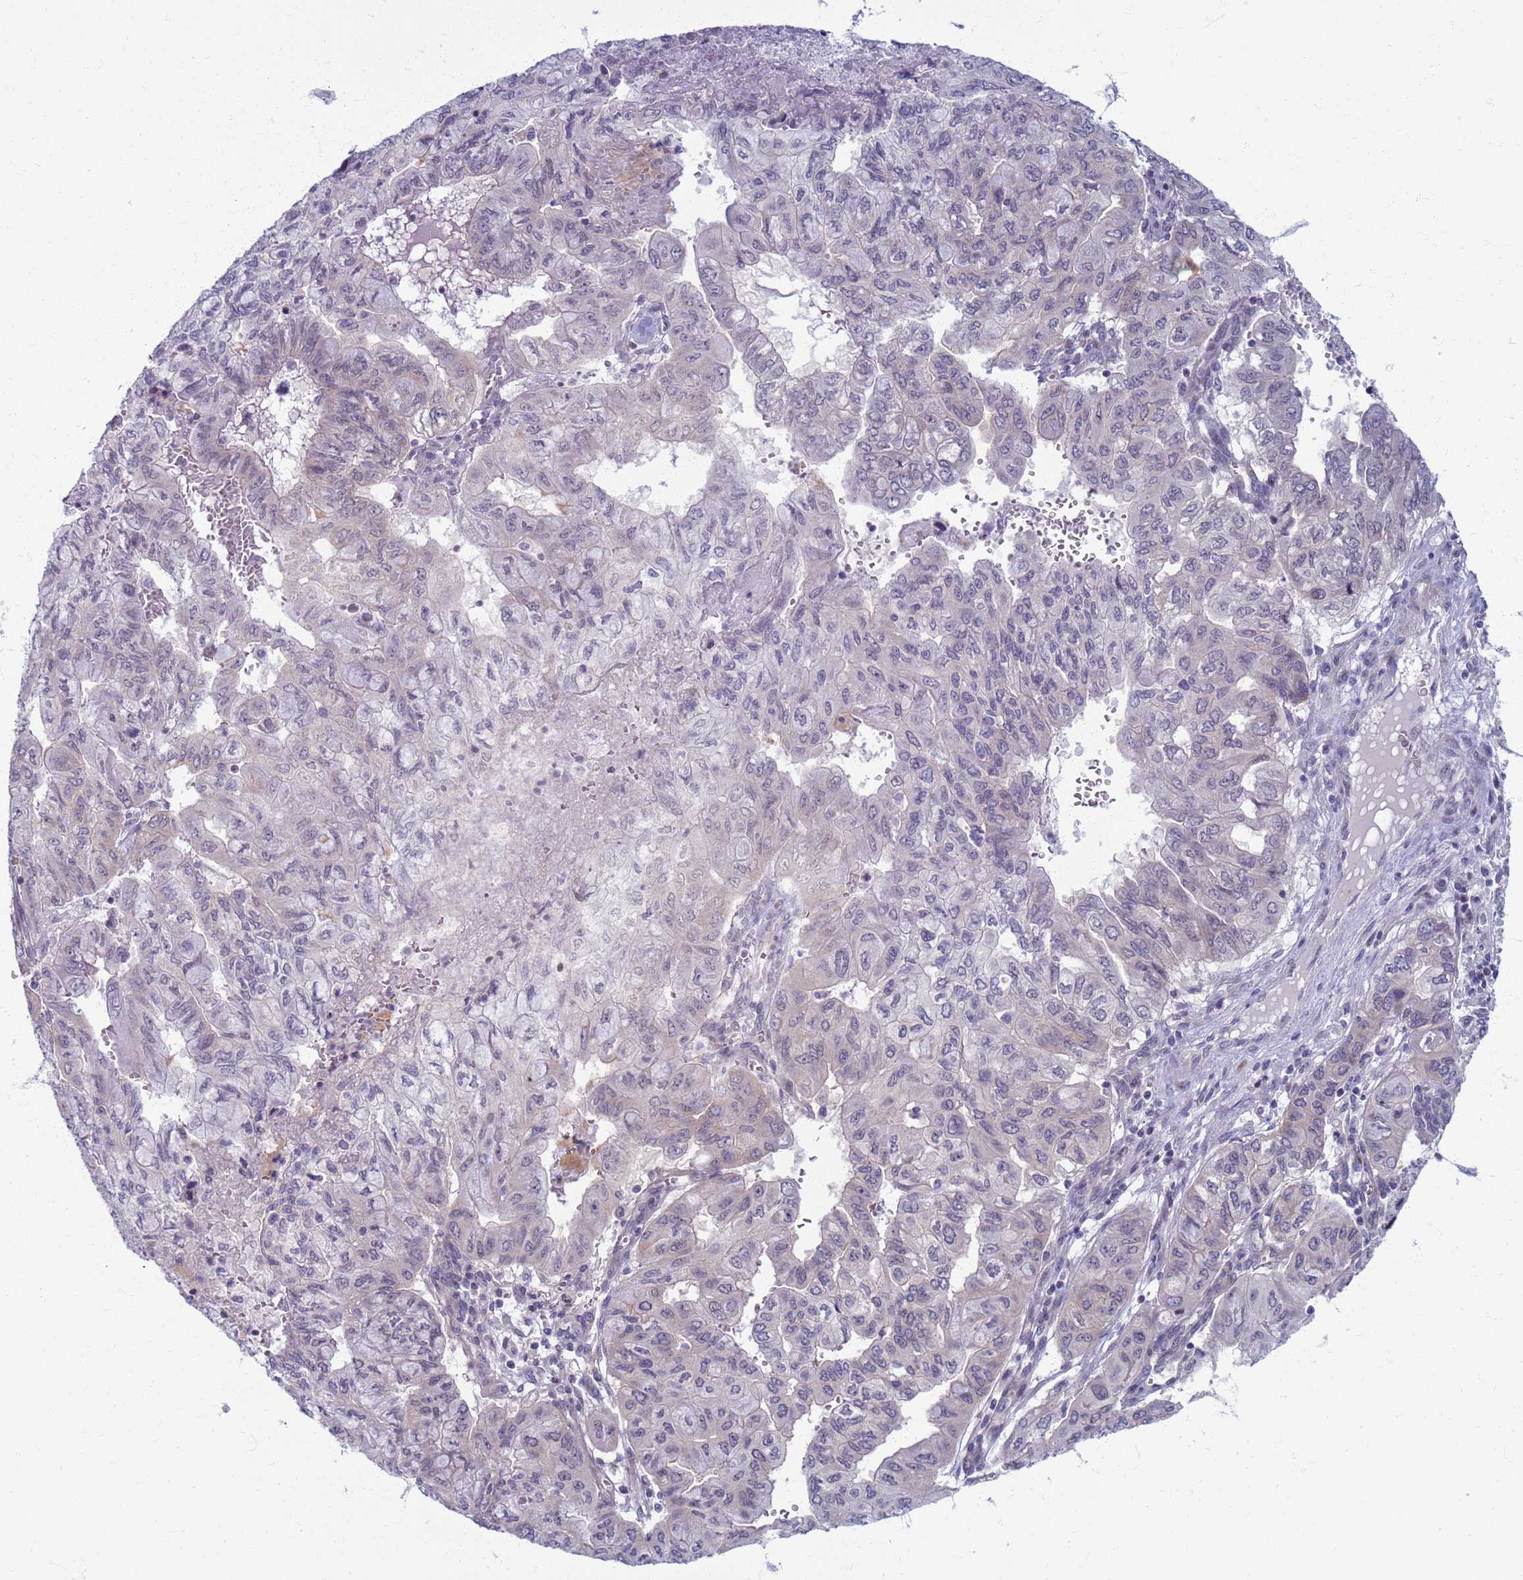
{"staining": {"intensity": "negative", "quantity": "none", "location": "none"}, "tissue": "pancreatic cancer", "cell_type": "Tumor cells", "image_type": "cancer", "snomed": [{"axis": "morphology", "description": "Adenocarcinoma, NOS"}, {"axis": "topography", "description": "Pancreas"}], "caption": "There is no significant expression in tumor cells of adenocarcinoma (pancreatic).", "gene": "CLCA2", "patient": {"sex": "male", "age": 51}}